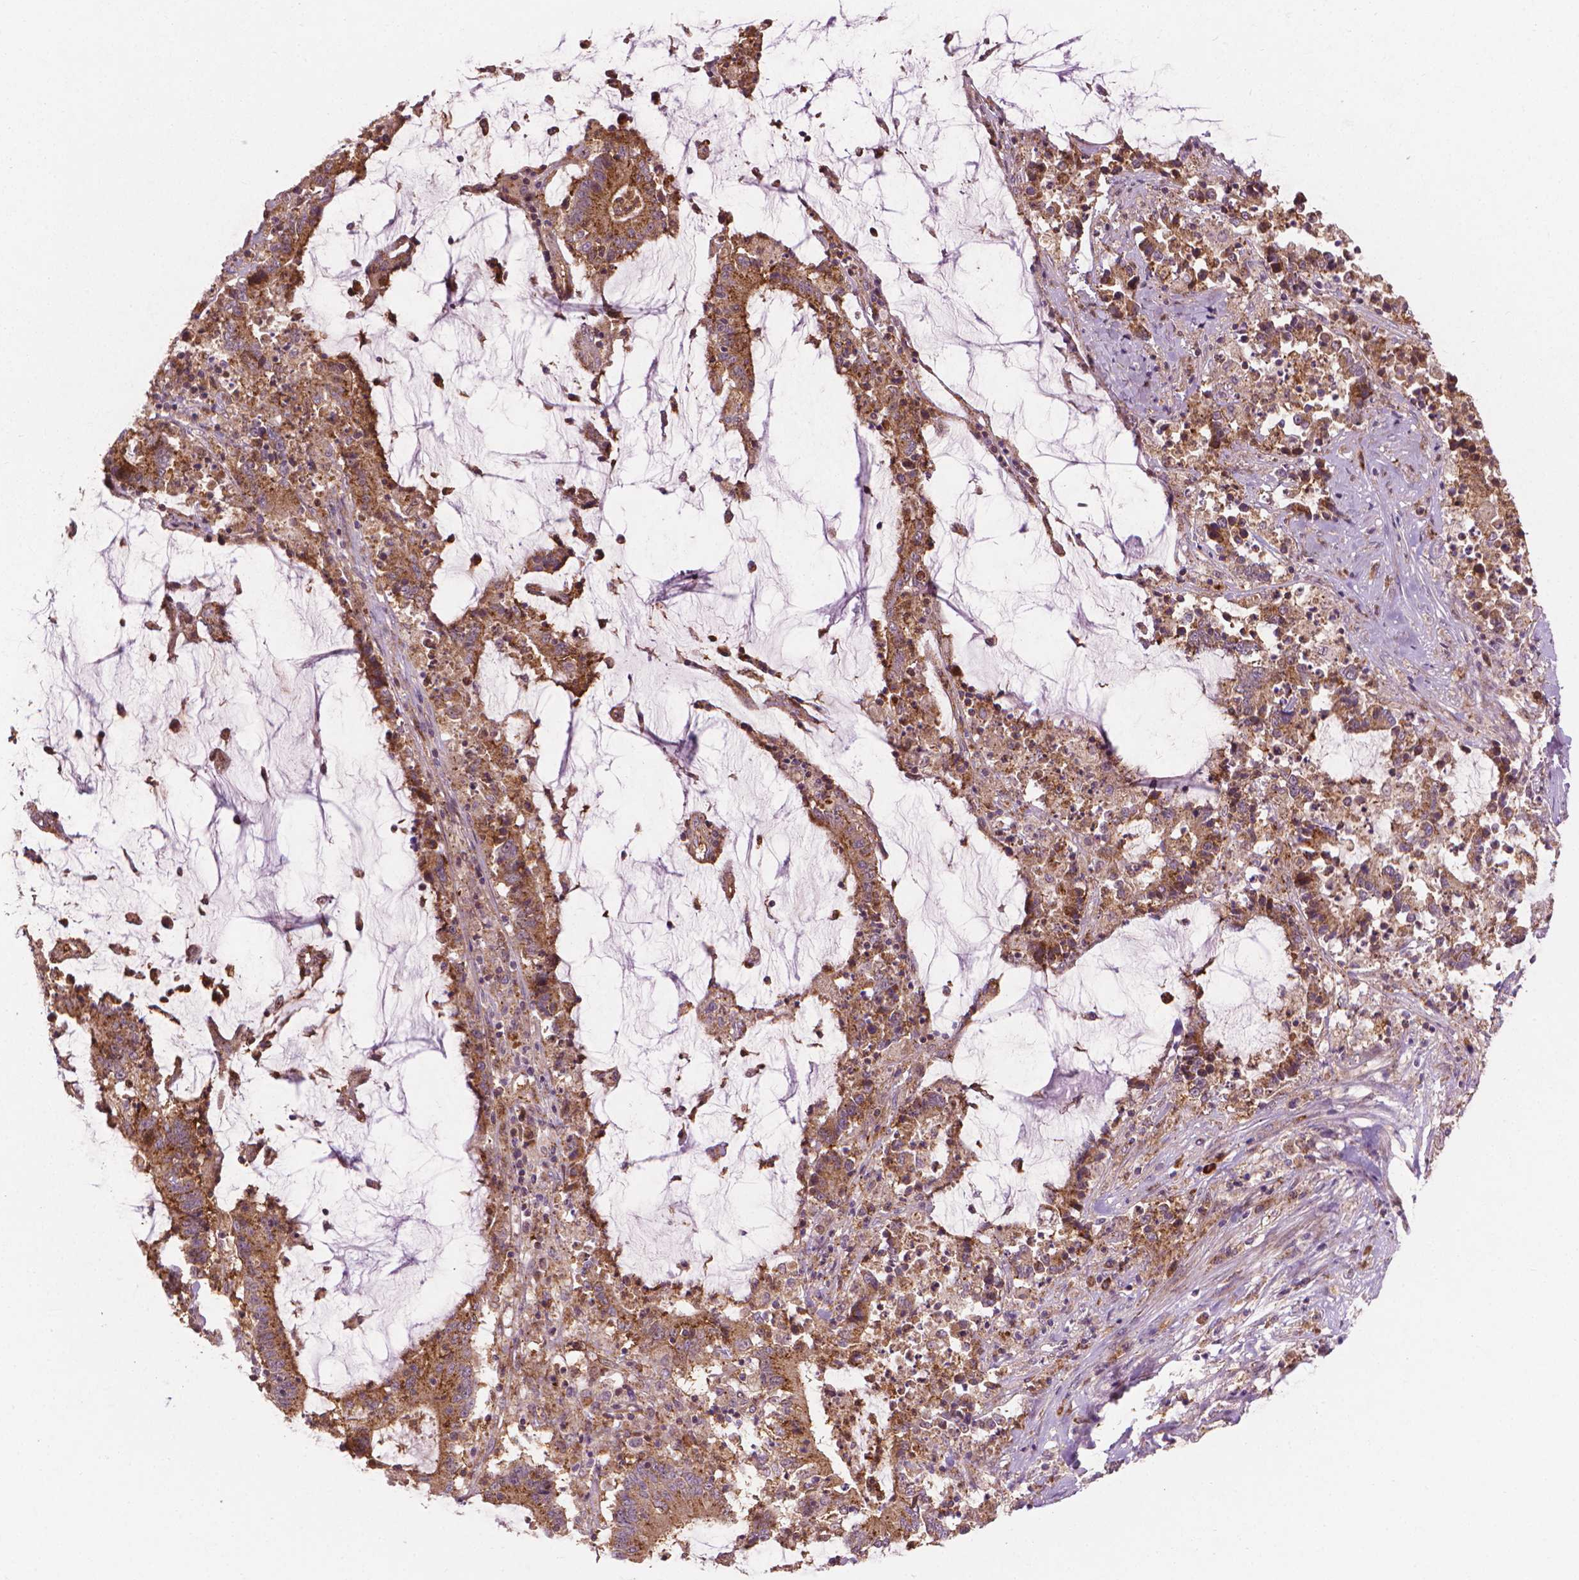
{"staining": {"intensity": "moderate", "quantity": ">75%", "location": "cytoplasmic/membranous"}, "tissue": "stomach cancer", "cell_type": "Tumor cells", "image_type": "cancer", "snomed": [{"axis": "morphology", "description": "Adenocarcinoma, NOS"}, {"axis": "topography", "description": "Stomach, upper"}], "caption": "Adenocarcinoma (stomach) tissue demonstrates moderate cytoplasmic/membranous staining in about >75% of tumor cells, visualized by immunohistochemistry.", "gene": "VARS2", "patient": {"sex": "male", "age": 68}}